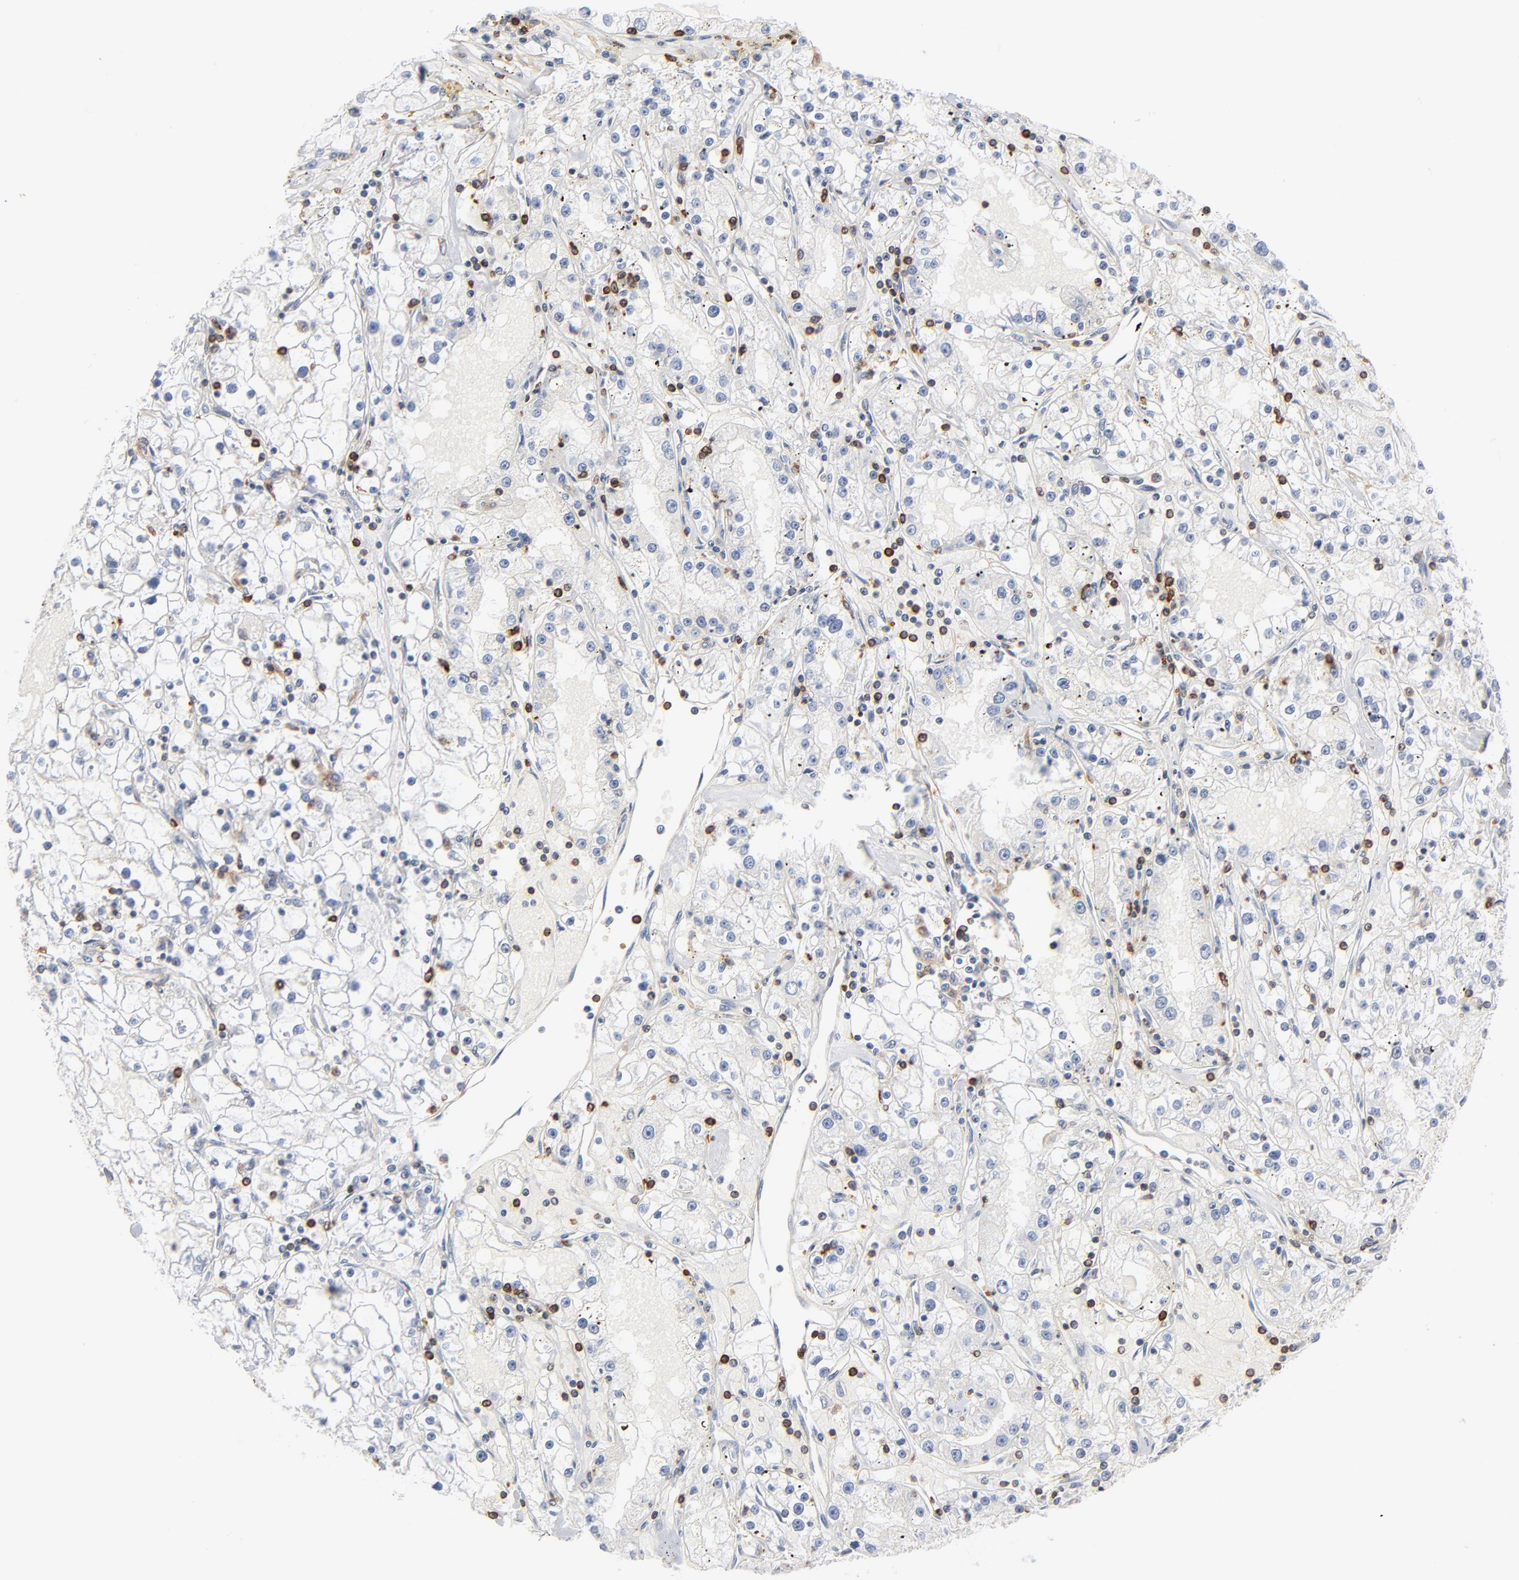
{"staining": {"intensity": "negative", "quantity": "none", "location": "none"}, "tissue": "renal cancer", "cell_type": "Tumor cells", "image_type": "cancer", "snomed": [{"axis": "morphology", "description": "Adenocarcinoma, NOS"}, {"axis": "topography", "description": "Kidney"}], "caption": "This is an immunohistochemistry (IHC) micrograph of adenocarcinoma (renal). There is no expression in tumor cells.", "gene": "SH3KBP1", "patient": {"sex": "male", "age": 56}}